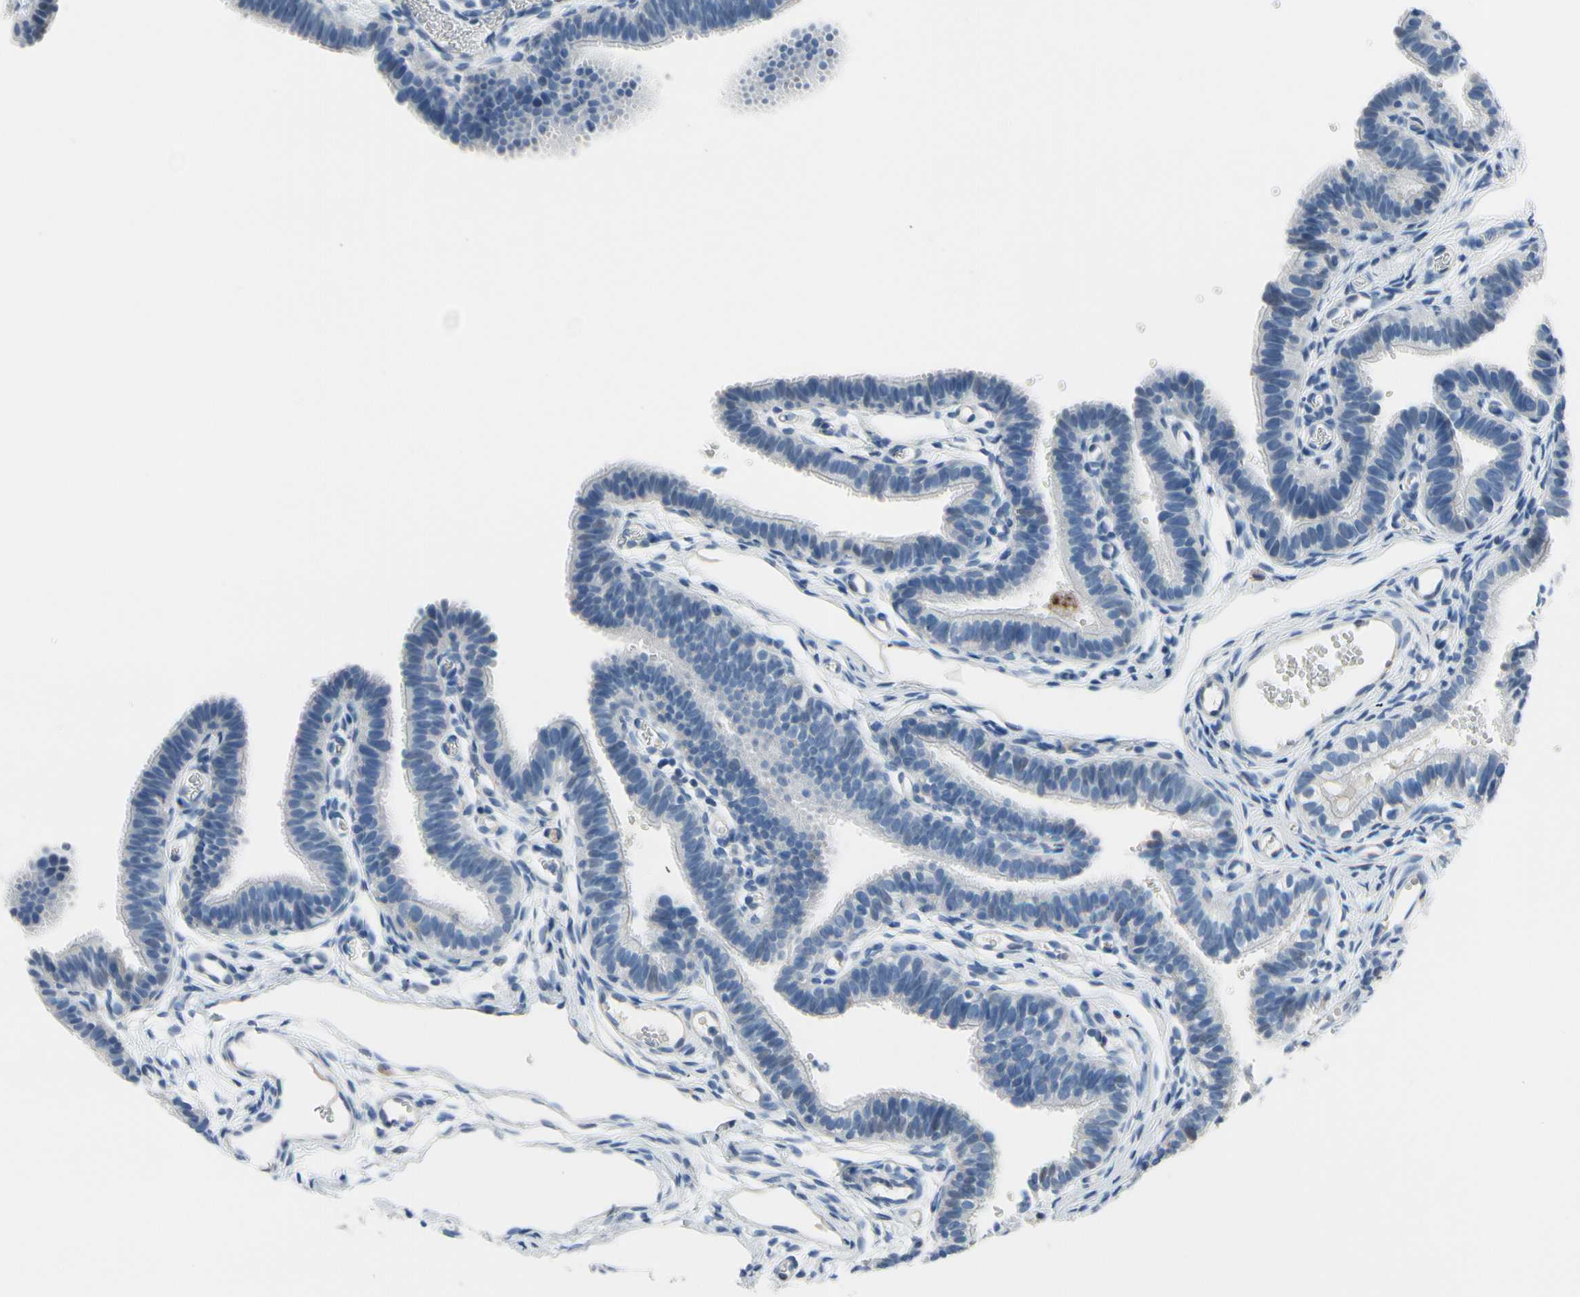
{"staining": {"intensity": "negative", "quantity": "none", "location": "none"}, "tissue": "fallopian tube", "cell_type": "Glandular cells", "image_type": "normal", "snomed": [{"axis": "morphology", "description": "Normal tissue, NOS"}, {"axis": "topography", "description": "Fallopian tube"}, {"axis": "topography", "description": "Placenta"}], "caption": "Immunohistochemistry (IHC) histopathology image of benign fallopian tube stained for a protein (brown), which demonstrates no expression in glandular cells. (DAB (3,3'-diaminobenzidine) immunohistochemistry (IHC) with hematoxylin counter stain).", "gene": "MUC5B", "patient": {"sex": "female", "age": 34}}